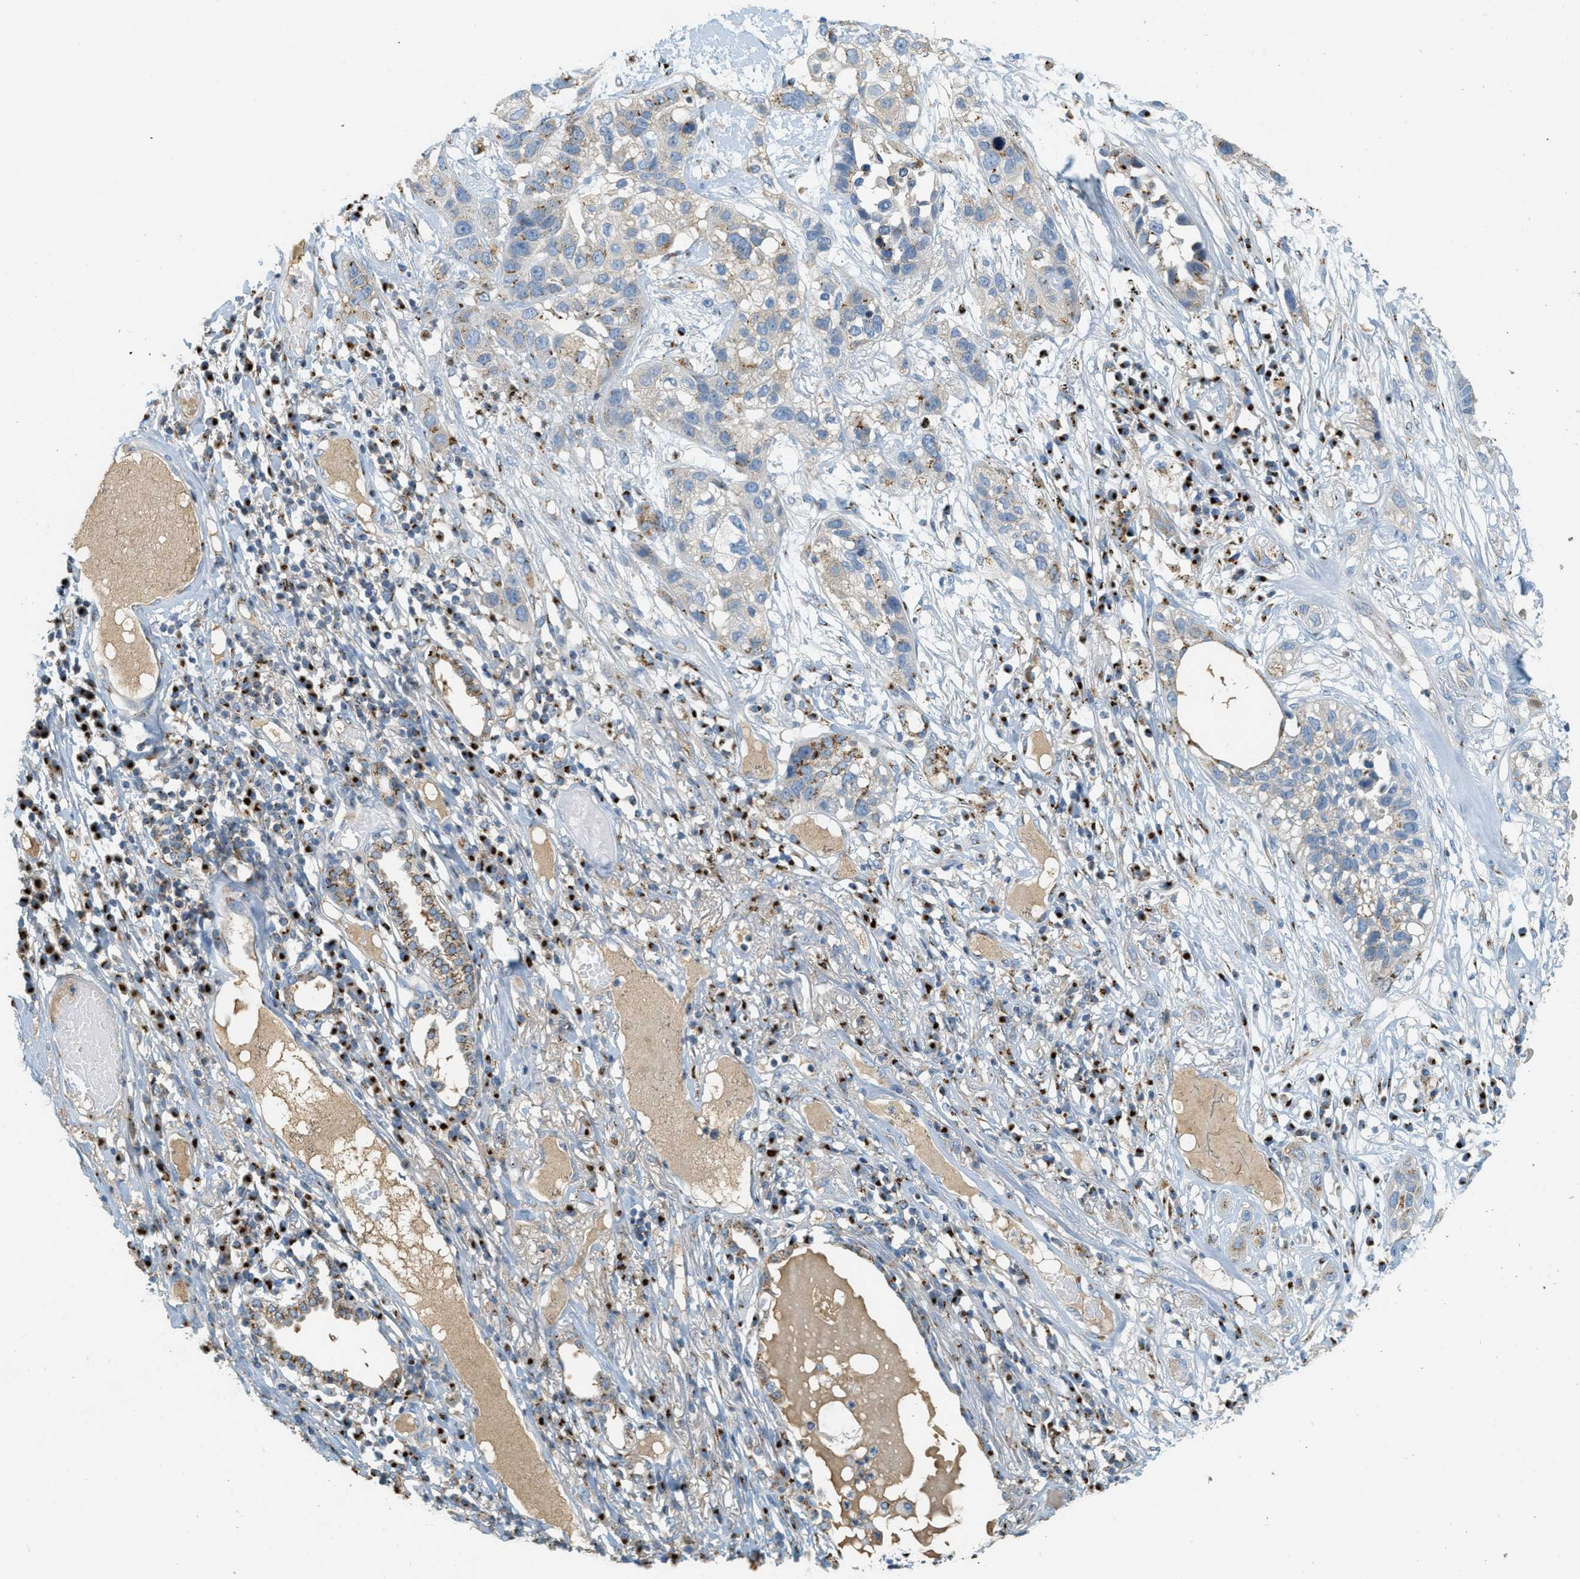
{"staining": {"intensity": "weak", "quantity": "25%-75%", "location": "cytoplasmic/membranous"}, "tissue": "lung cancer", "cell_type": "Tumor cells", "image_type": "cancer", "snomed": [{"axis": "morphology", "description": "Squamous cell carcinoma, NOS"}, {"axis": "topography", "description": "Lung"}], "caption": "Immunohistochemical staining of human squamous cell carcinoma (lung) displays low levels of weak cytoplasmic/membranous positivity in approximately 25%-75% of tumor cells. The protein of interest is stained brown, and the nuclei are stained in blue (DAB (3,3'-diaminobenzidine) IHC with brightfield microscopy, high magnification).", "gene": "ENTPD4", "patient": {"sex": "male", "age": 71}}